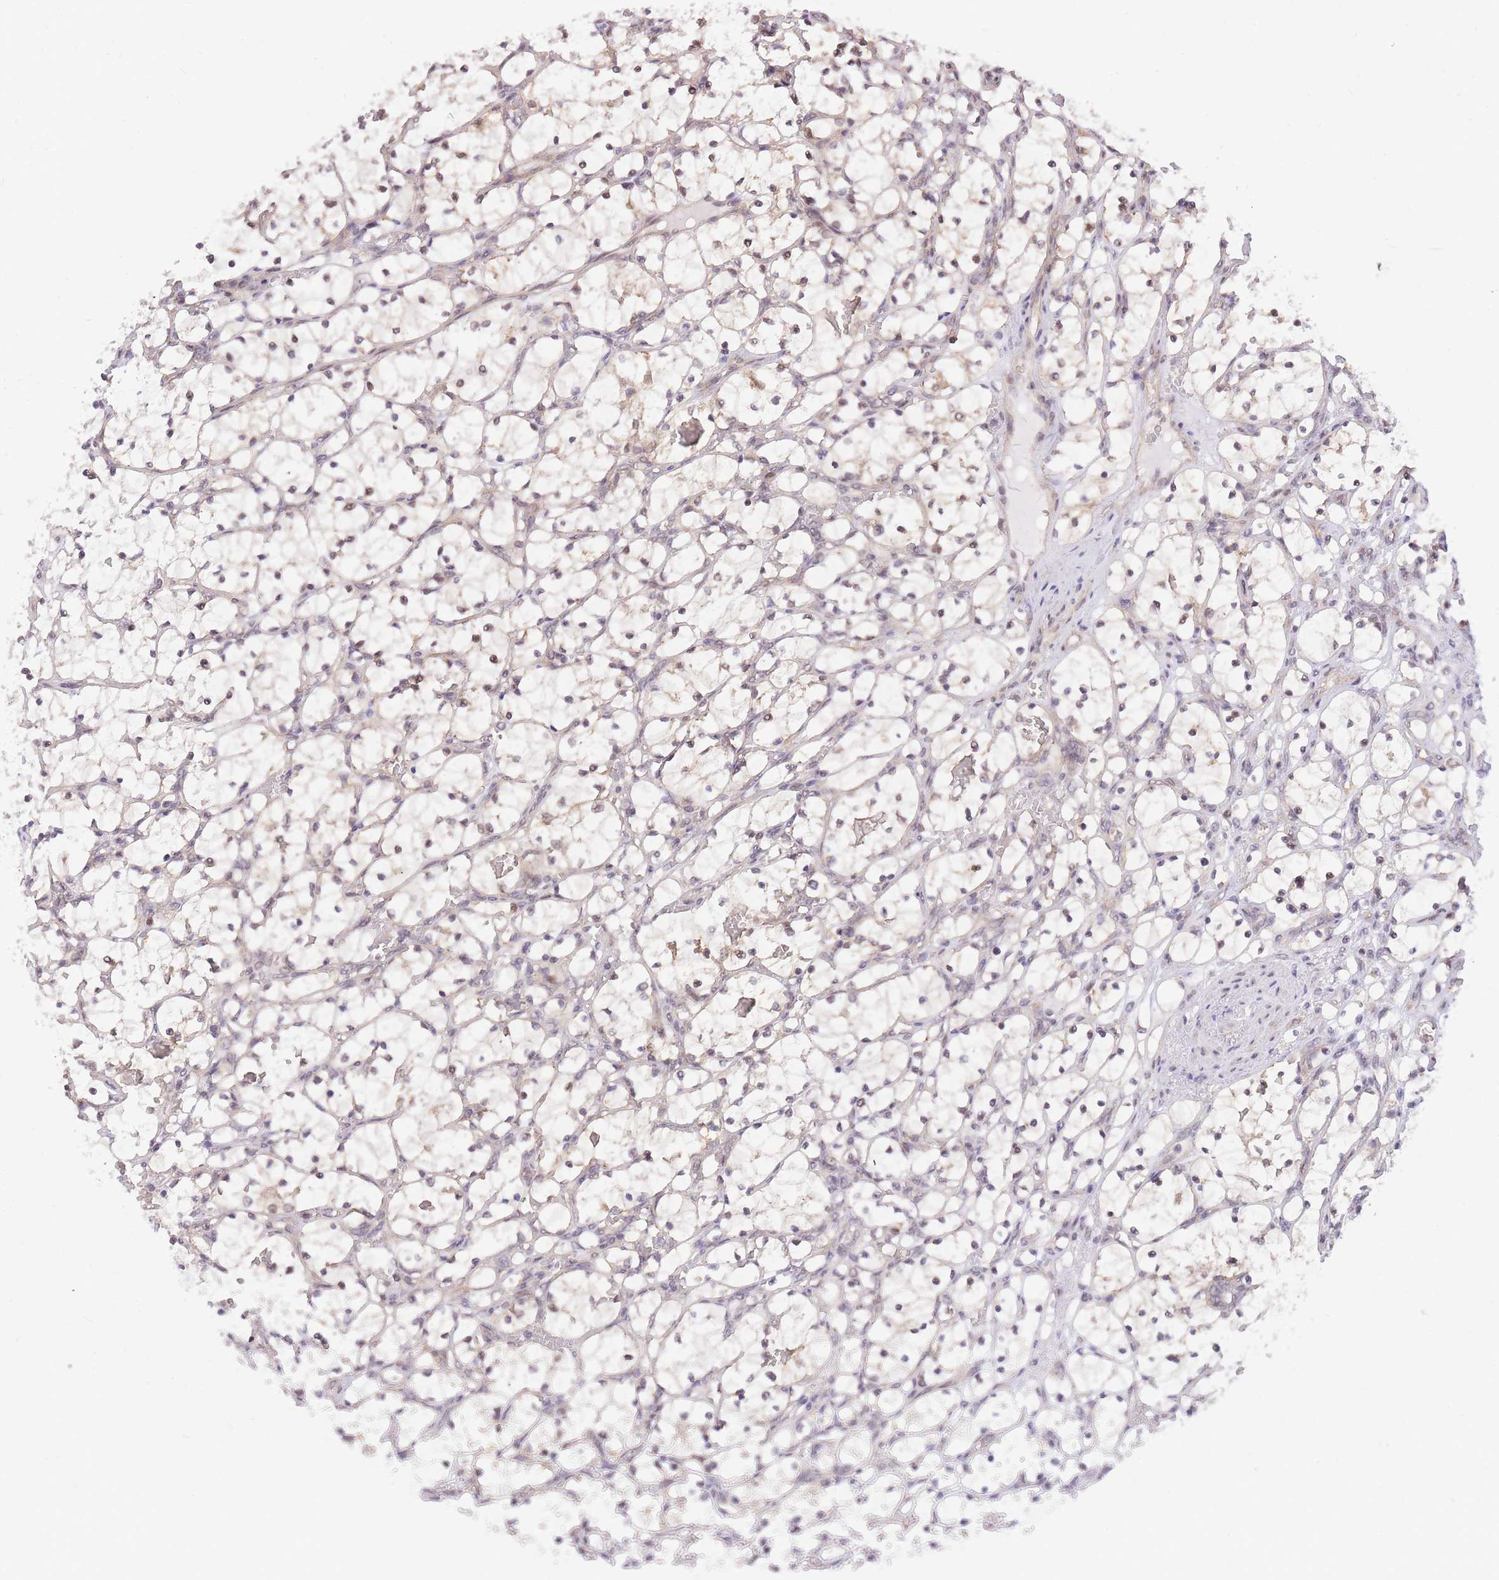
{"staining": {"intensity": "weak", "quantity": "<25%", "location": "nuclear"}, "tissue": "renal cancer", "cell_type": "Tumor cells", "image_type": "cancer", "snomed": [{"axis": "morphology", "description": "Adenocarcinoma, NOS"}, {"axis": "topography", "description": "Kidney"}], "caption": "Image shows no protein expression in tumor cells of adenocarcinoma (renal) tissue.", "gene": "MINDY2", "patient": {"sex": "female", "age": 69}}